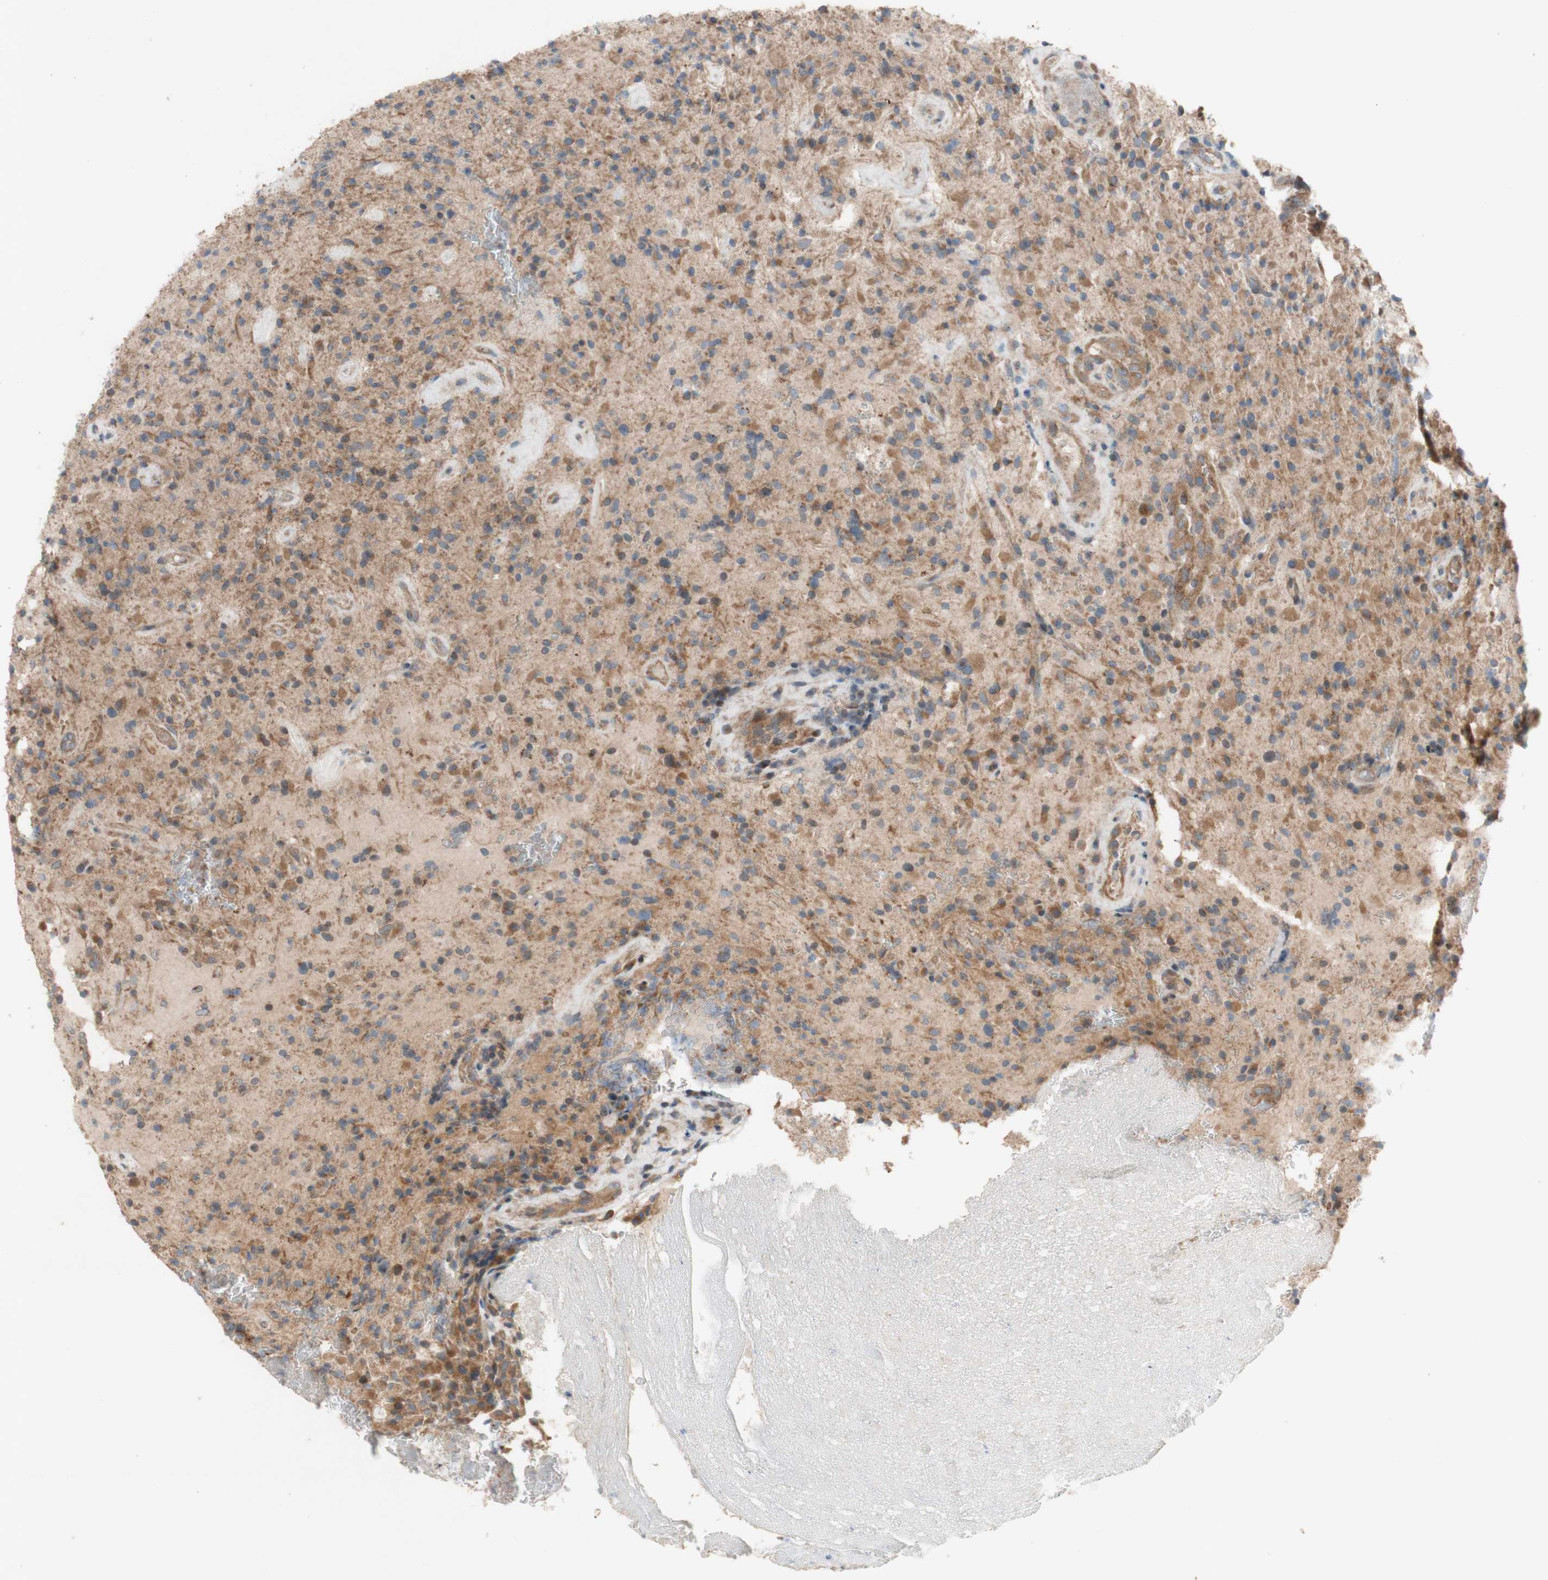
{"staining": {"intensity": "moderate", "quantity": ">75%", "location": "cytoplasmic/membranous"}, "tissue": "glioma", "cell_type": "Tumor cells", "image_type": "cancer", "snomed": [{"axis": "morphology", "description": "Glioma, malignant, High grade"}, {"axis": "topography", "description": "Brain"}], "caption": "Malignant glioma (high-grade) stained for a protein shows moderate cytoplasmic/membranous positivity in tumor cells.", "gene": "TST", "patient": {"sex": "male", "age": 71}}